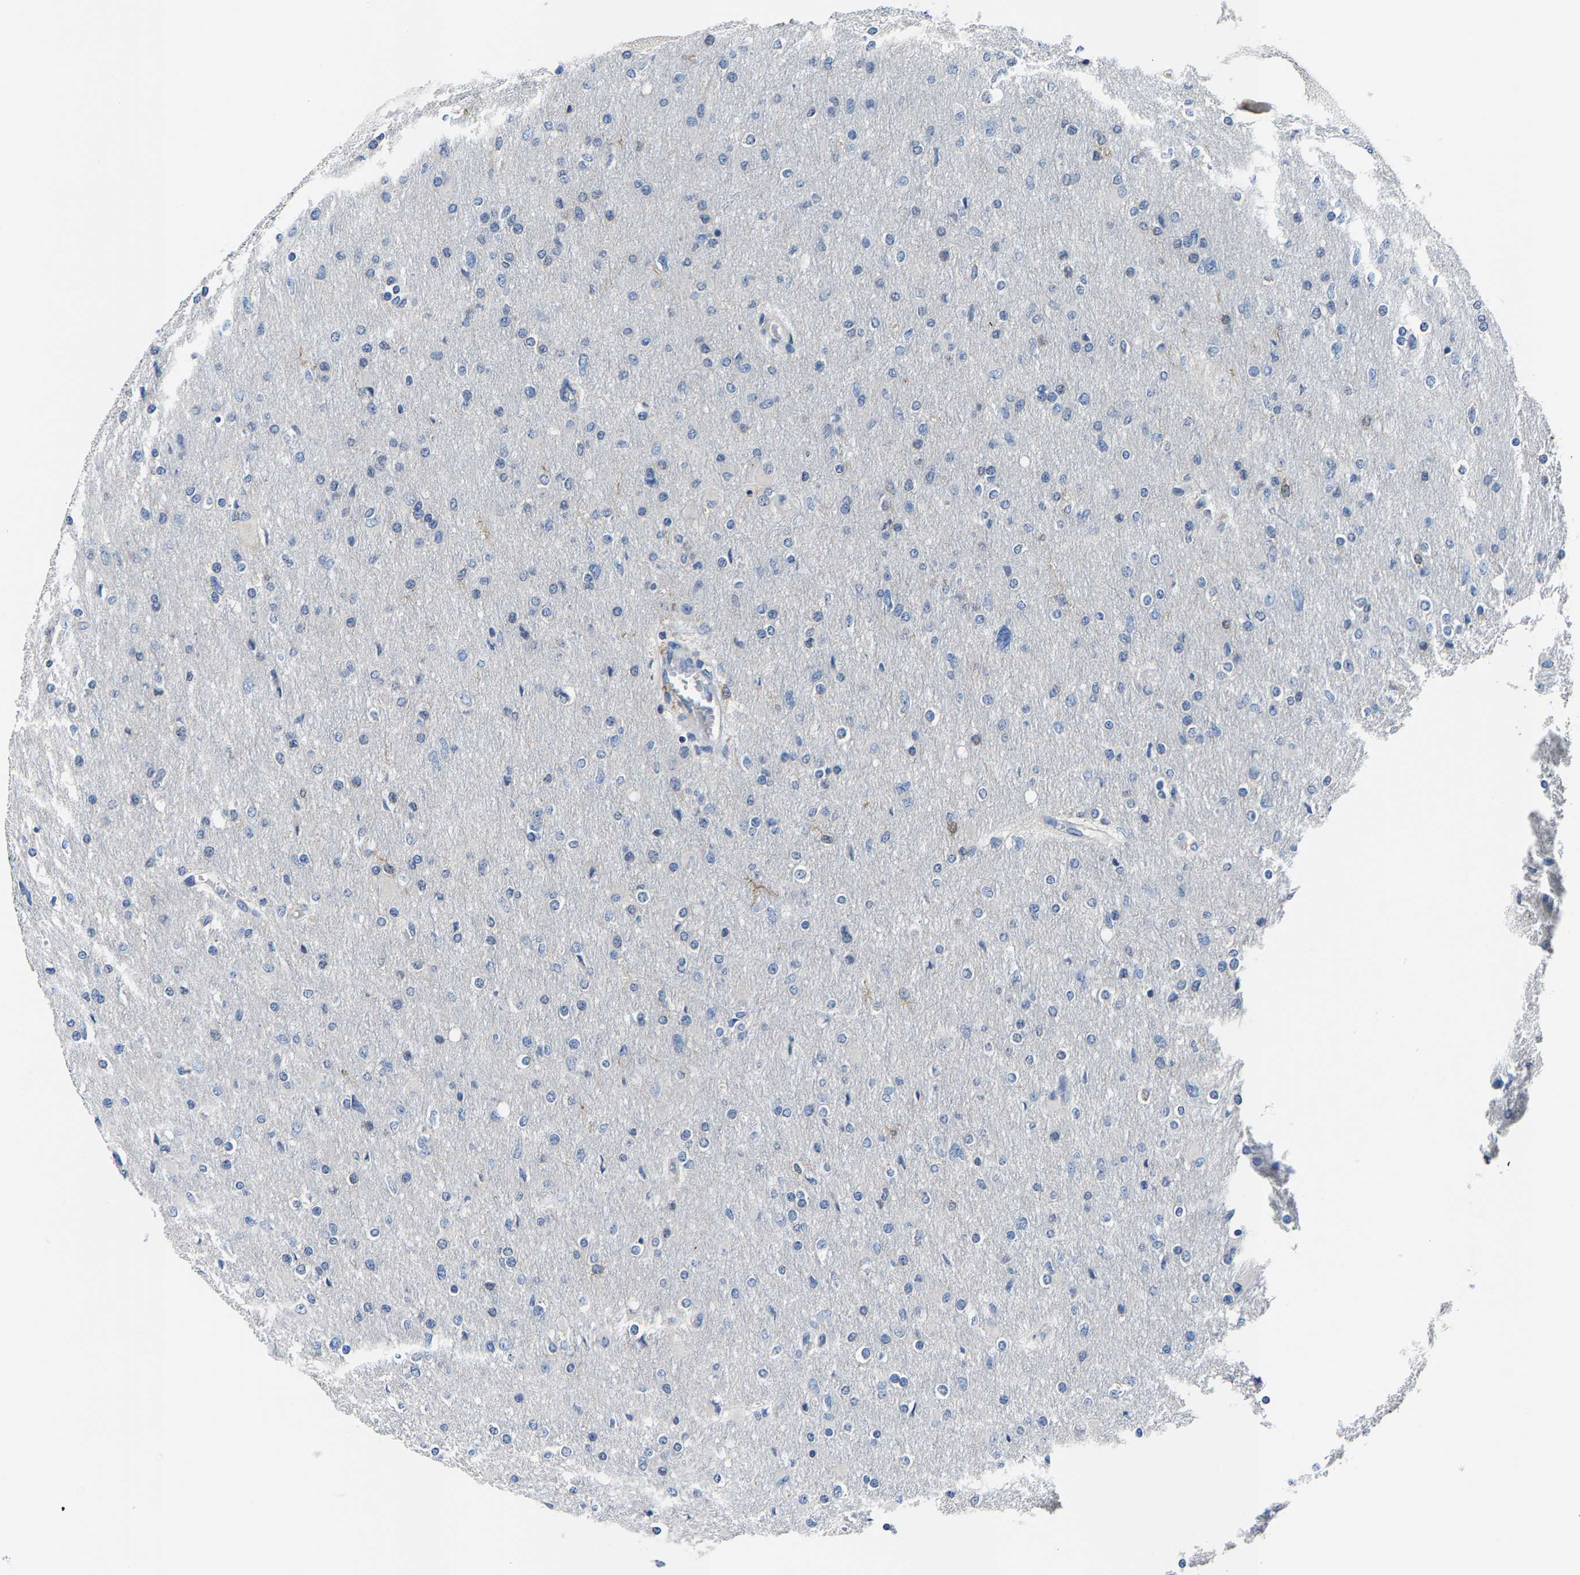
{"staining": {"intensity": "negative", "quantity": "none", "location": "none"}, "tissue": "glioma", "cell_type": "Tumor cells", "image_type": "cancer", "snomed": [{"axis": "morphology", "description": "Glioma, malignant, High grade"}, {"axis": "topography", "description": "Cerebral cortex"}], "caption": "Immunohistochemistry of malignant glioma (high-grade) shows no expression in tumor cells.", "gene": "AGBL3", "patient": {"sex": "female", "age": 36}}